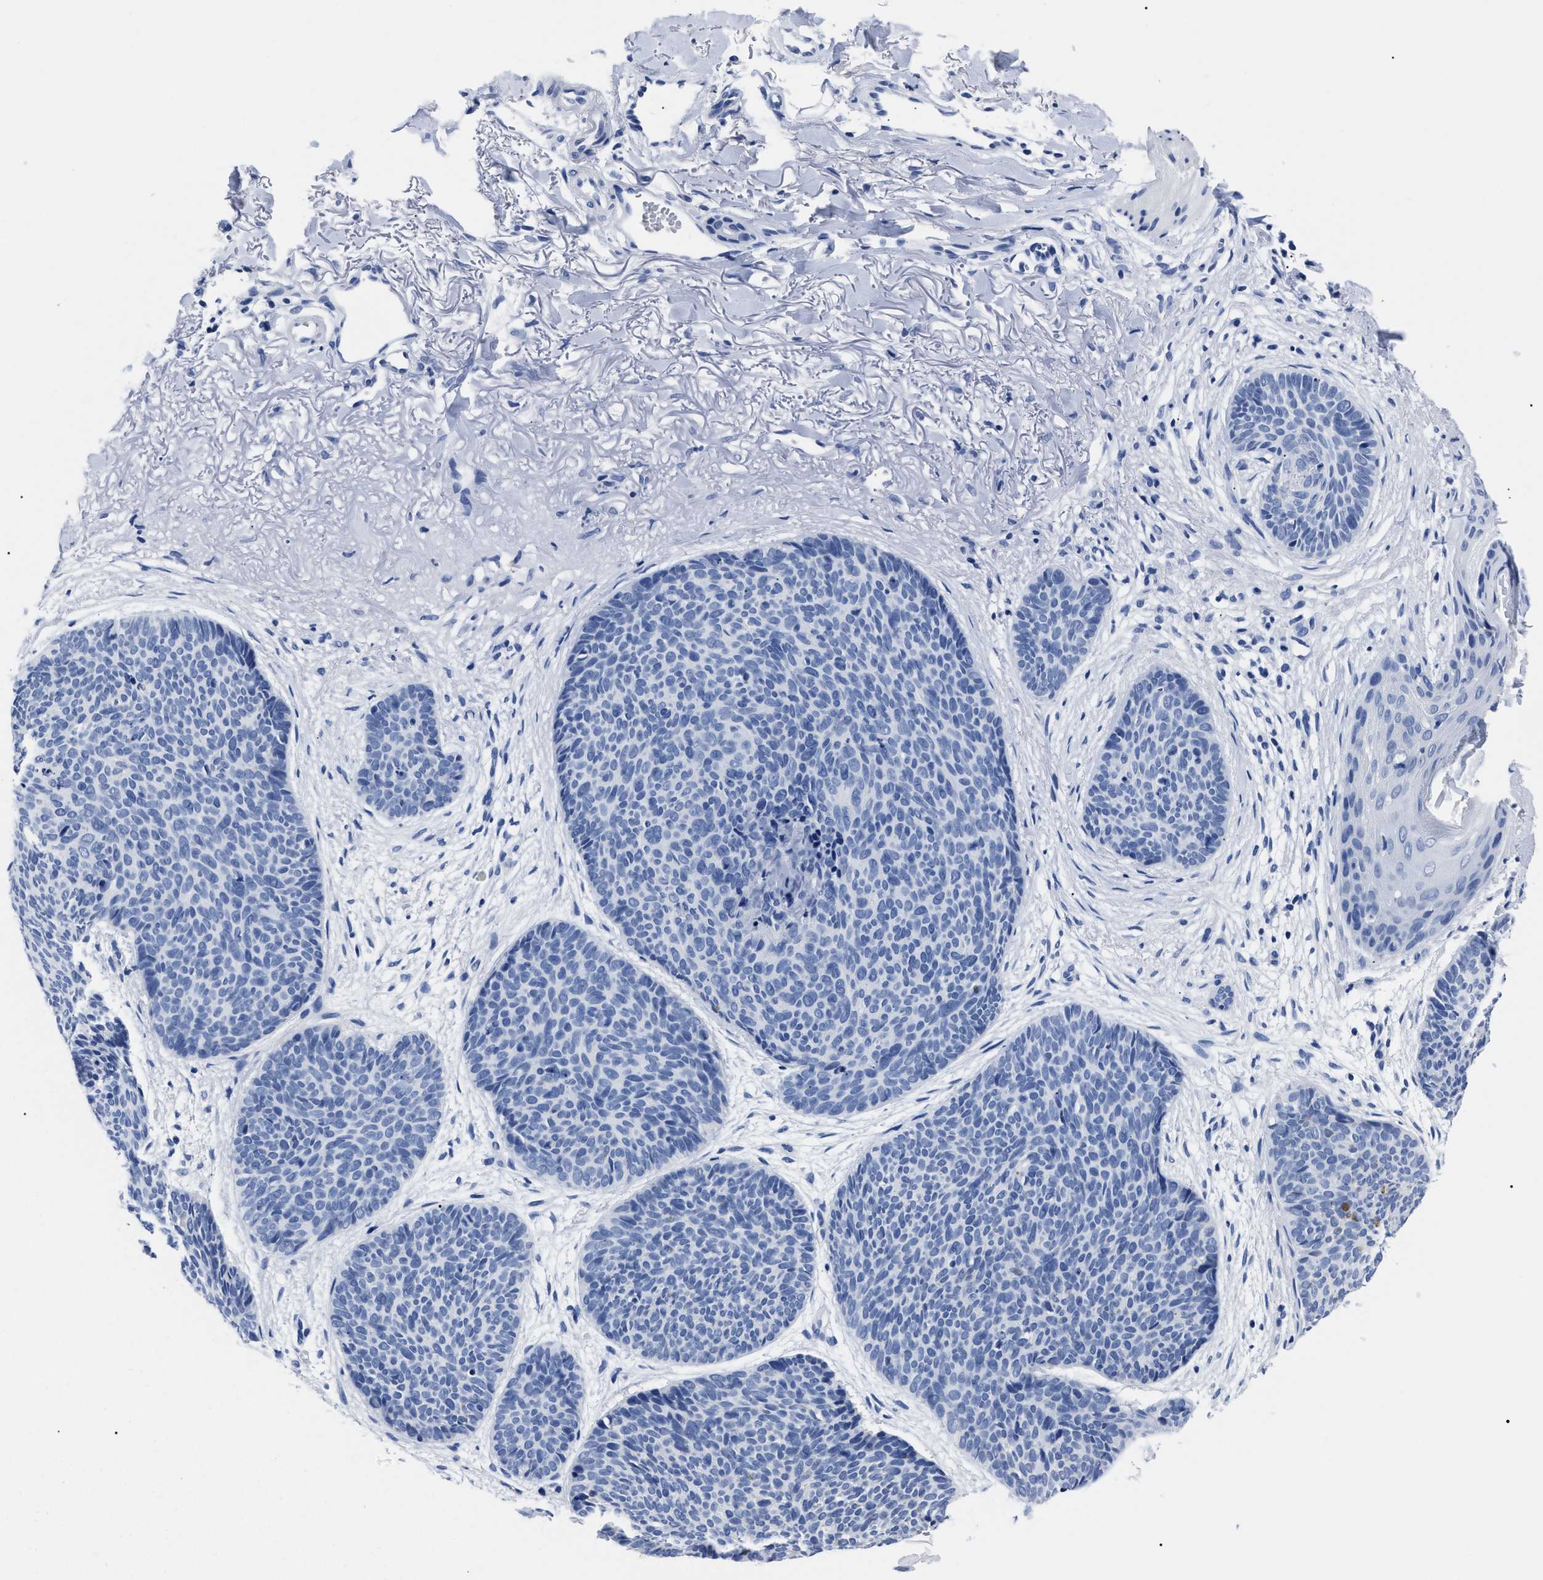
{"staining": {"intensity": "negative", "quantity": "none", "location": "none"}, "tissue": "skin cancer", "cell_type": "Tumor cells", "image_type": "cancer", "snomed": [{"axis": "morphology", "description": "Normal tissue, NOS"}, {"axis": "morphology", "description": "Basal cell carcinoma"}, {"axis": "topography", "description": "Skin"}], "caption": "IHC of human basal cell carcinoma (skin) exhibits no staining in tumor cells.", "gene": "ALPG", "patient": {"sex": "female", "age": 70}}